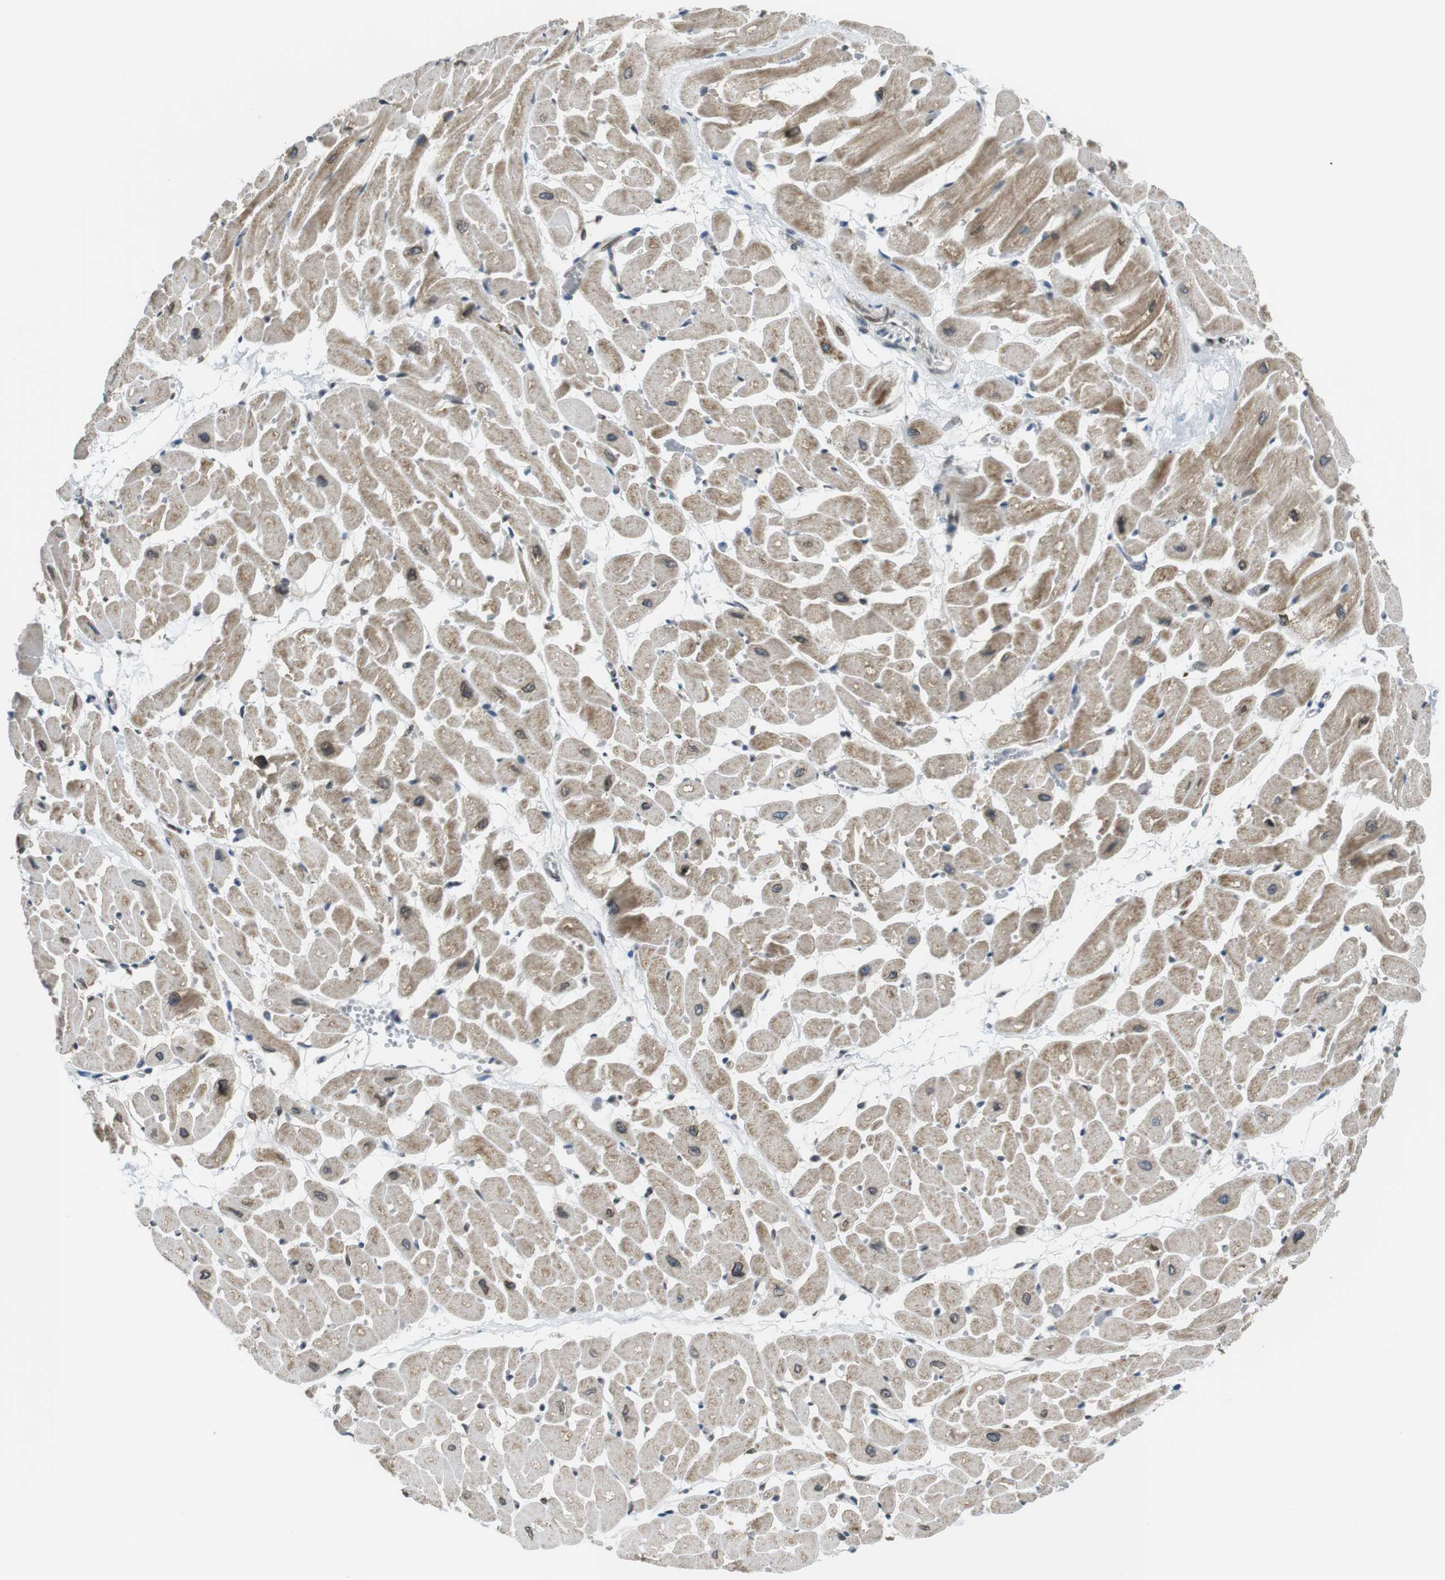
{"staining": {"intensity": "moderate", "quantity": ">75%", "location": "cytoplasmic/membranous,nuclear"}, "tissue": "heart muscle", "cell_type": "Cardiomyocytes", "image_type": "normal", "snomed": [{"axis": "morphology", "description": "Normal tissue, NOS"}, {"axis": "topography", "description": "Heart"}], "caption": "Cardiomyocytes show medium levels of moderate cytoplasmic/membranous,nuclear expression in approximately >75% of cells in benign heart muscle.", "gene": "TMX4", "patient": {"sex": "male", "age": 45}}